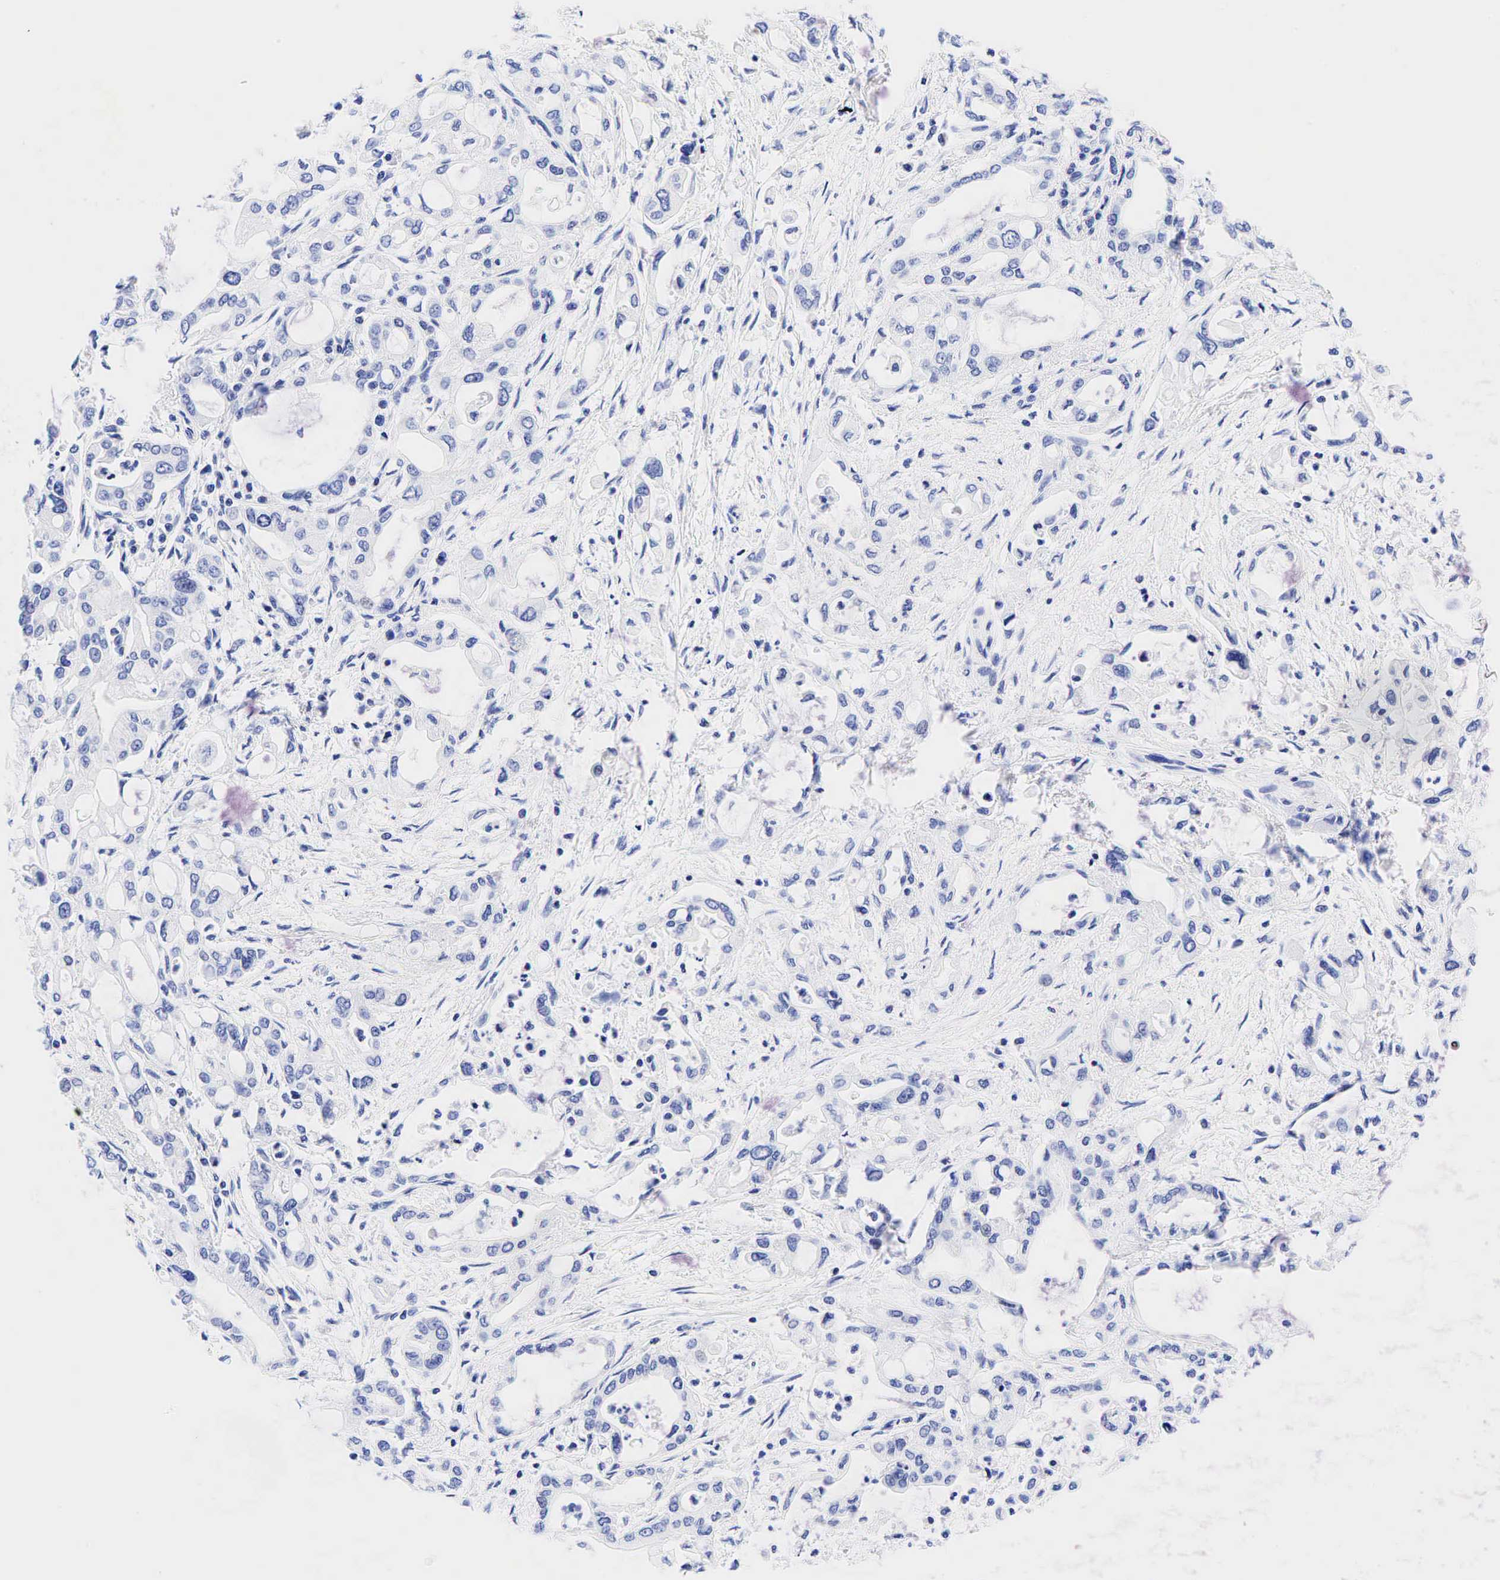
{"staining": {"intensity": "negative", "quantity": "none", "location": "none"}, "tissue": "pancreatic cancer", "cell_type": "Tumor cells", "image_type": "cancer", "snomed": [{"axis": "morphology", "description": "Adenocarcinoma, NOS"}, {"axis": "topography", "description": "Pancreas"}], "caption": "This is a histopathology image of immunohistochemistry staining of pancreatic adenocarcinoma, which shows no positivity in tumor cells. (DAB (3,3'-diaminobenzidine) immunohistochemistry, high magnification).", "gene": "ESR1", "patient": {"sex": "female", "age": 57}}